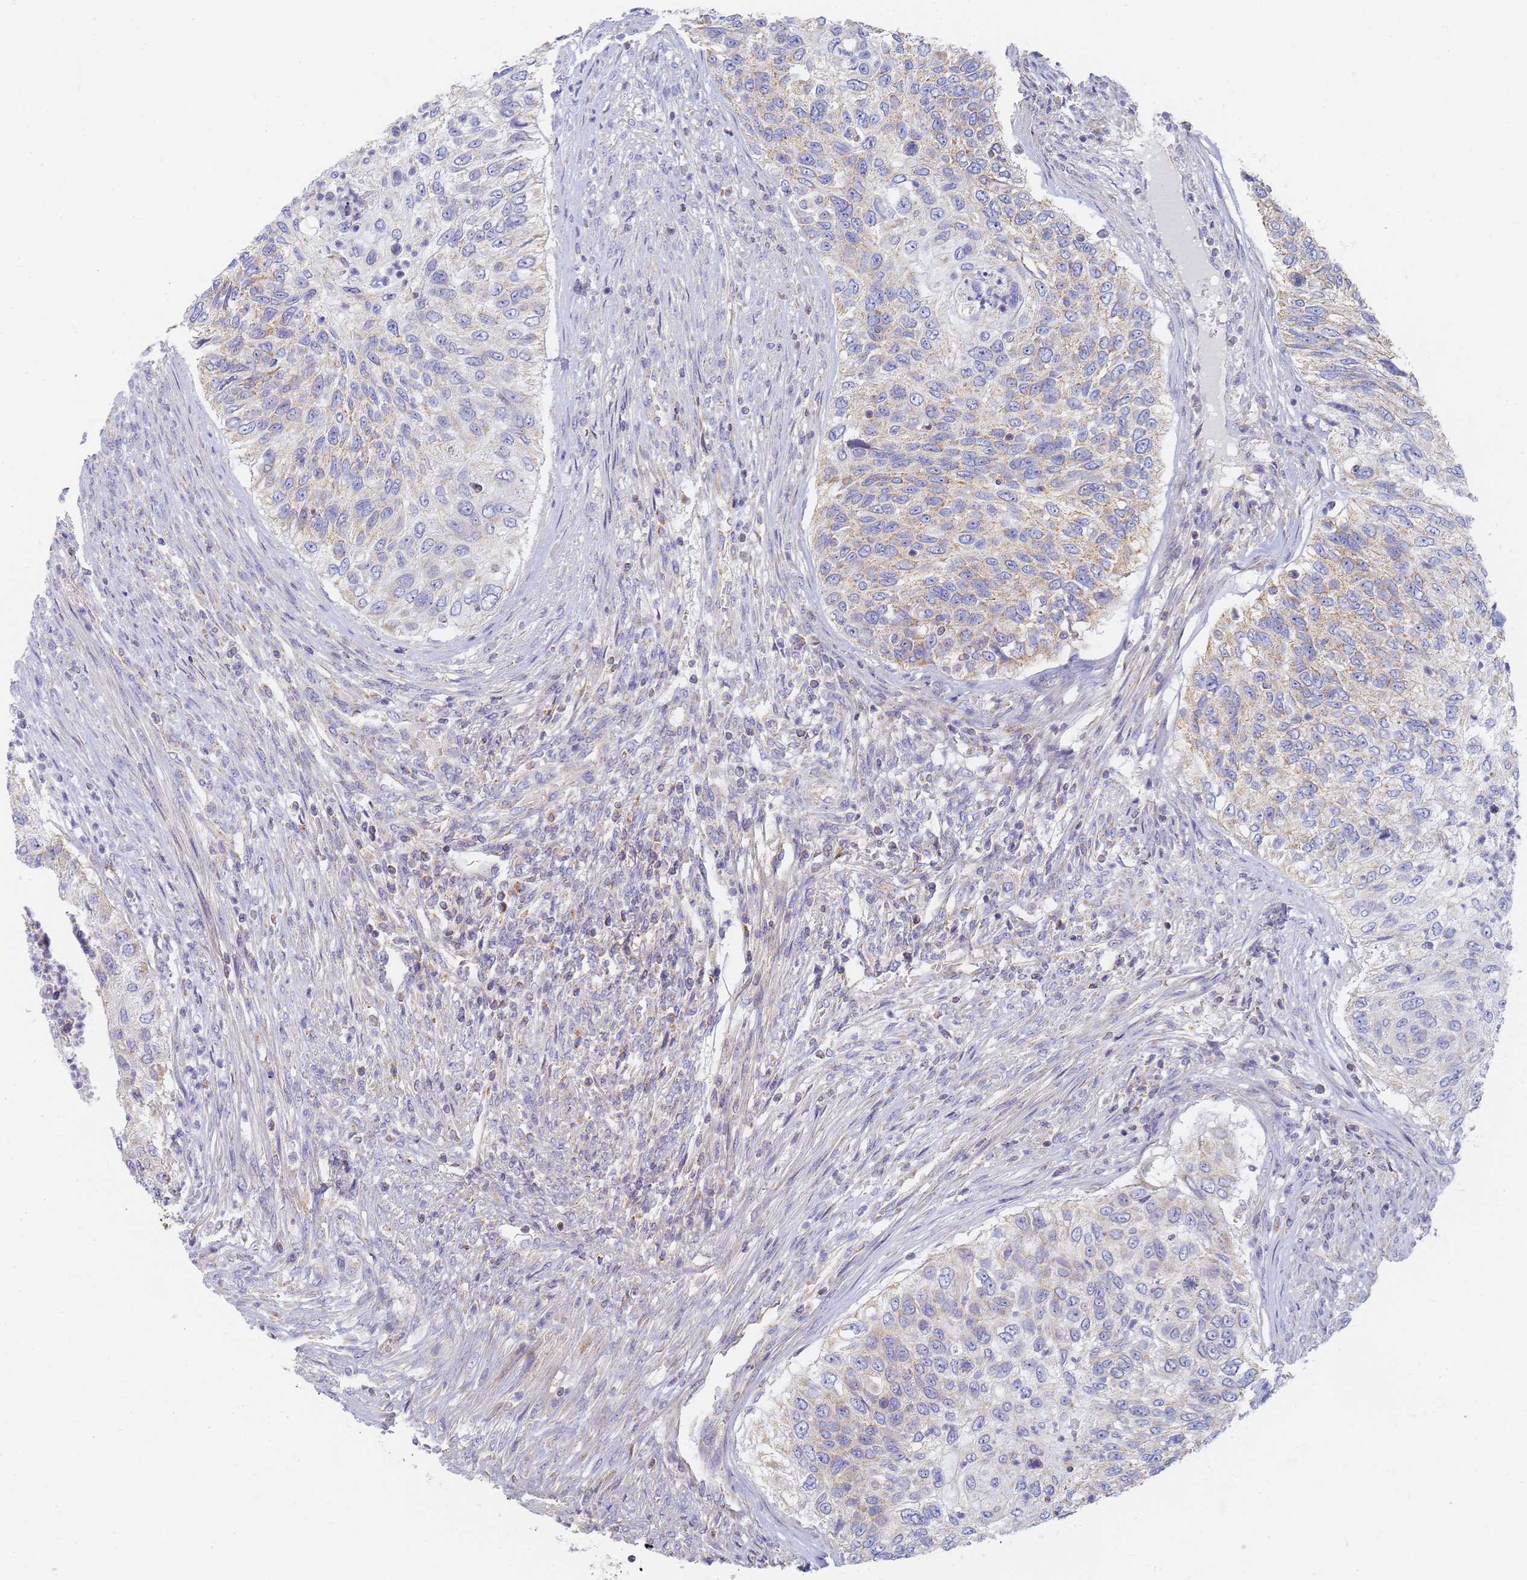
{"staining": {"intensity": "weak", "quantity": "25%-75%", "location": "cytoplasmic/membranous"}, "tissue": "urothelial cancer", "cell_type": "Tumor cells", "image_type": "cancer", "snomed": [{"axis": "morphology", "description": "Urothelial carcinoma, High grade"}, {"axis": "topography", "description": "Urinary bladder"}], "caption": "This histopathology image reveals IHC staining of human urothelial carcinoma (high-grade), with low weak cytoplasmic/membranous positivity in about 25%-75% of tumor cells.", "gene": "UTP23", "patient": {"sex": "female", "age": 60}}